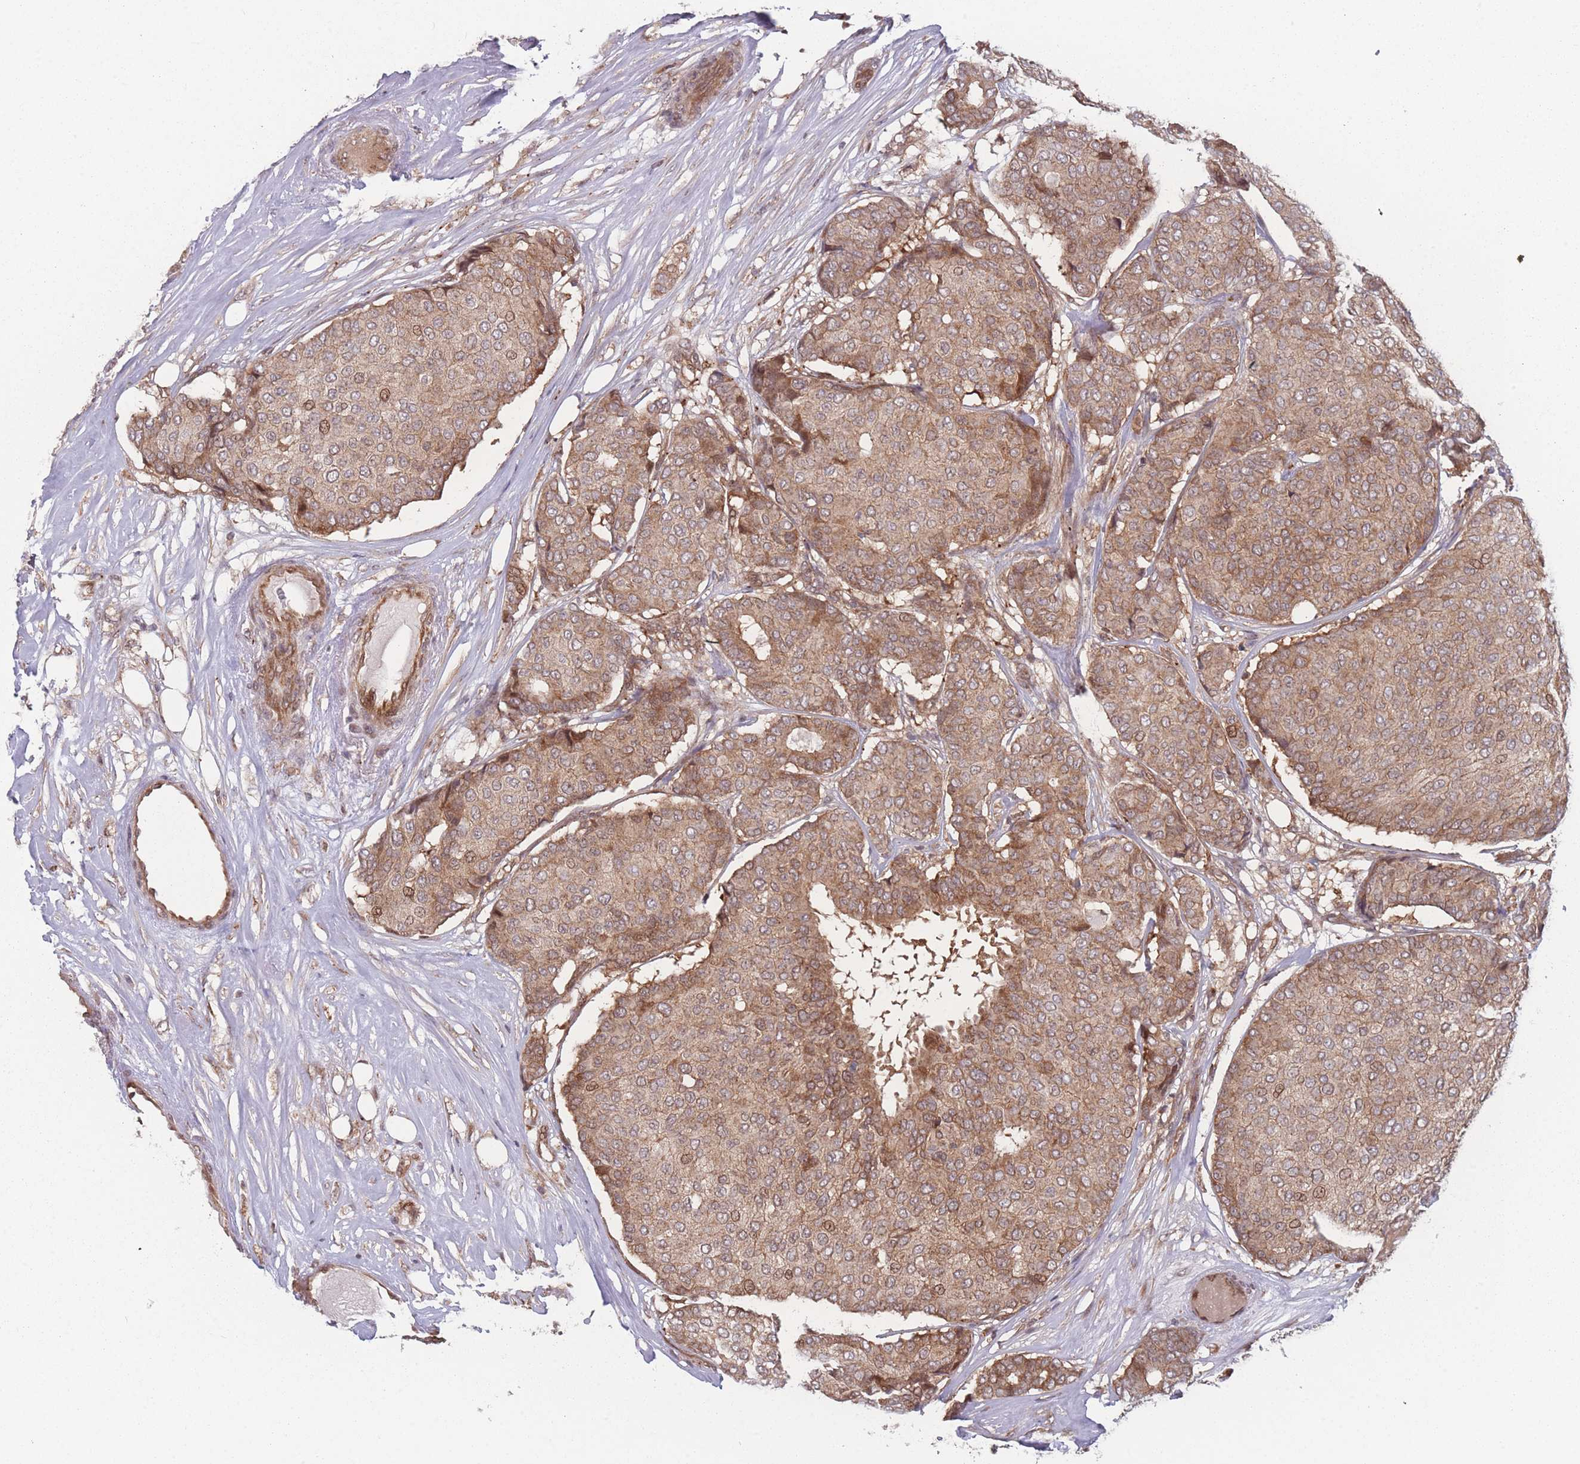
{"staining": {"intensity": "moderate", "quantity": ">75%", "location": "cytoplasmic/membranous,nuclear"}, "tissue": "breast cancer", "cell_type": "Tumor cells", "image_type": "cancer", "snomed": [{"axis": "morphology", "description": "Duct carcinoma"}, {"axis": "topography", "description": "Breast"}], "caption": "Protein positivity by immunohistochemistry (IHC) reveals moderate cytoplasmic/membranous and nuclear positivity in approximately >75% of tumor cells in breast cancer.", "gene": "RPS18", "patient": {"sex": "female", "age": 75}}